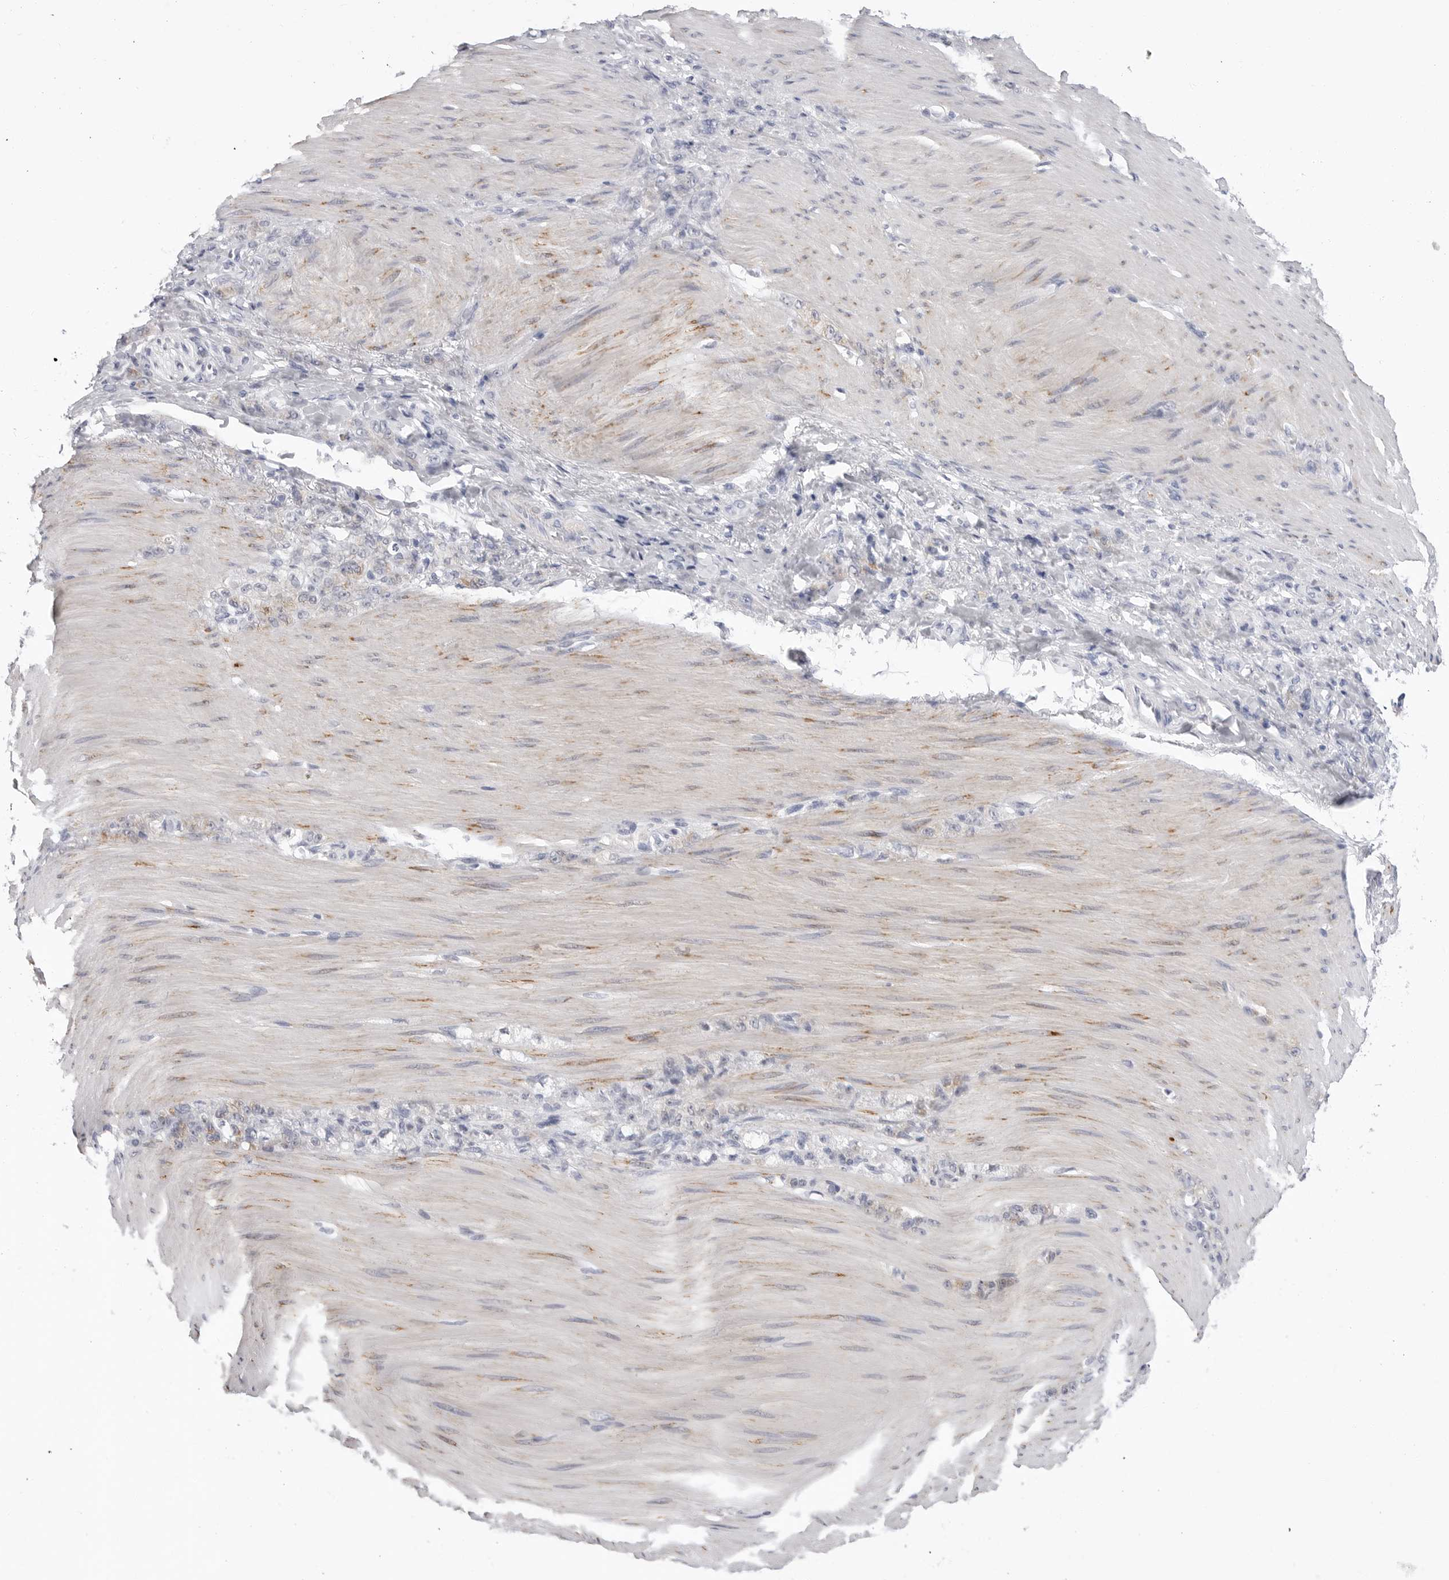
{"staining": {"intensity": "negative", "quantity": "none", "location": "none"}, "tissue": "stomach cancer", "cell_type": "Tumor cells", "image_type": "cancer", "snomed": [{"axis": "morphology", "description": "Normal tissue, NOS"}, {"axis": "morphology", "description": "Adenocarcinoma, NOS"}, {"axis": "topography", "description": "Stomach"}], "caption": "Tumor cells are negative for brown protein staining in stomach cancer.", "gene": "ERICH3", "patient": {"sex": "male", "age": 82}}